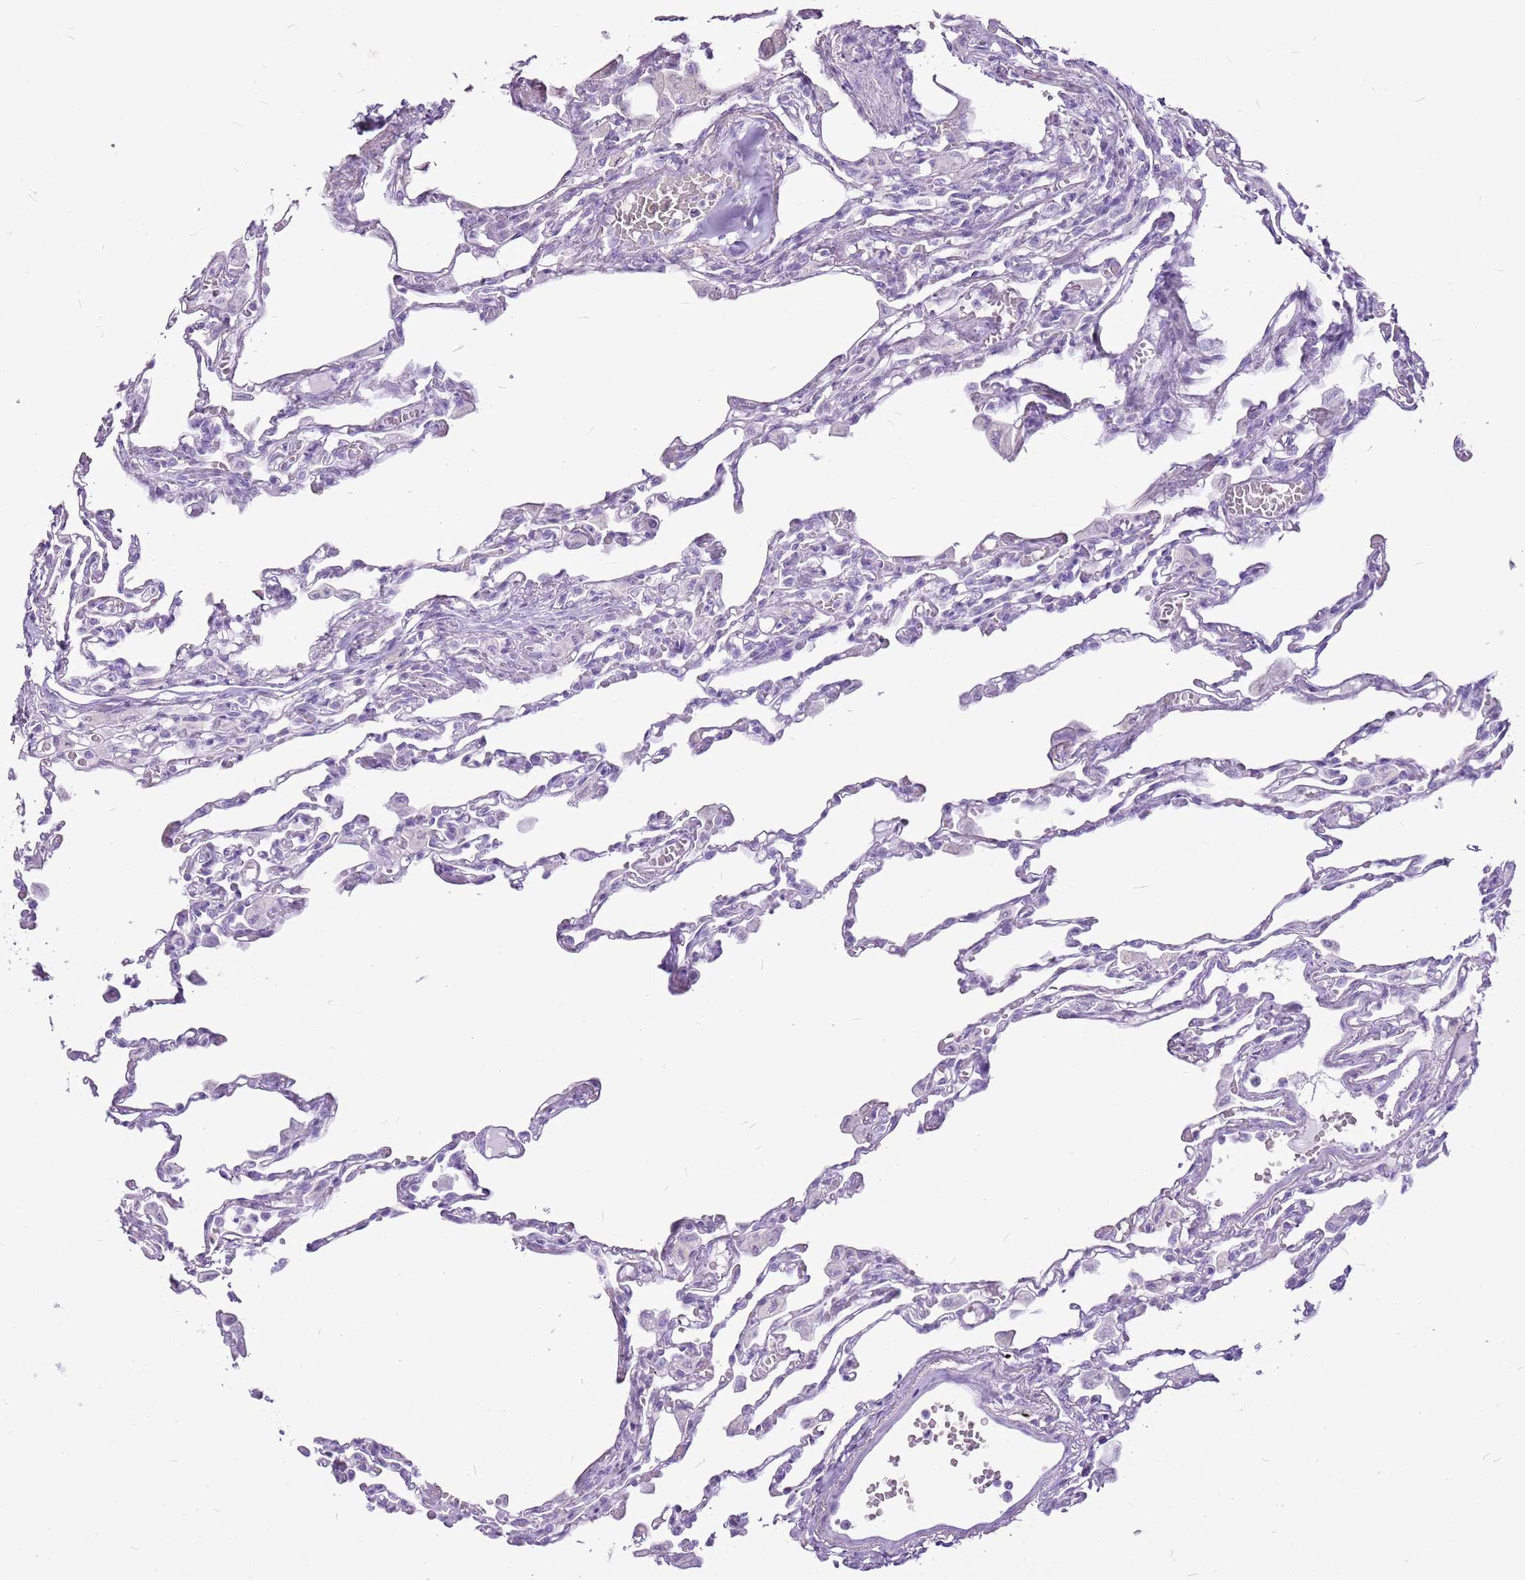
{"staining": {"intensity": "negative", "quantity": "none", "location": "none"}, "tissue": "lung", "cell_type": "Alveolar cells", "image_type": "normal", "snomed": [{"axis": "morphology", "description": "Normal tissue, NOS"}, {"axis": "topography", "description": "Bronchus"}, {"axis": "topography", "description": "Lung"}], "caption": "Histopathology image shows no significant protein staining in alveolar cells of benign lung.", "gene": "CNFN", "patient": {"sex": "female", "age": 49}}